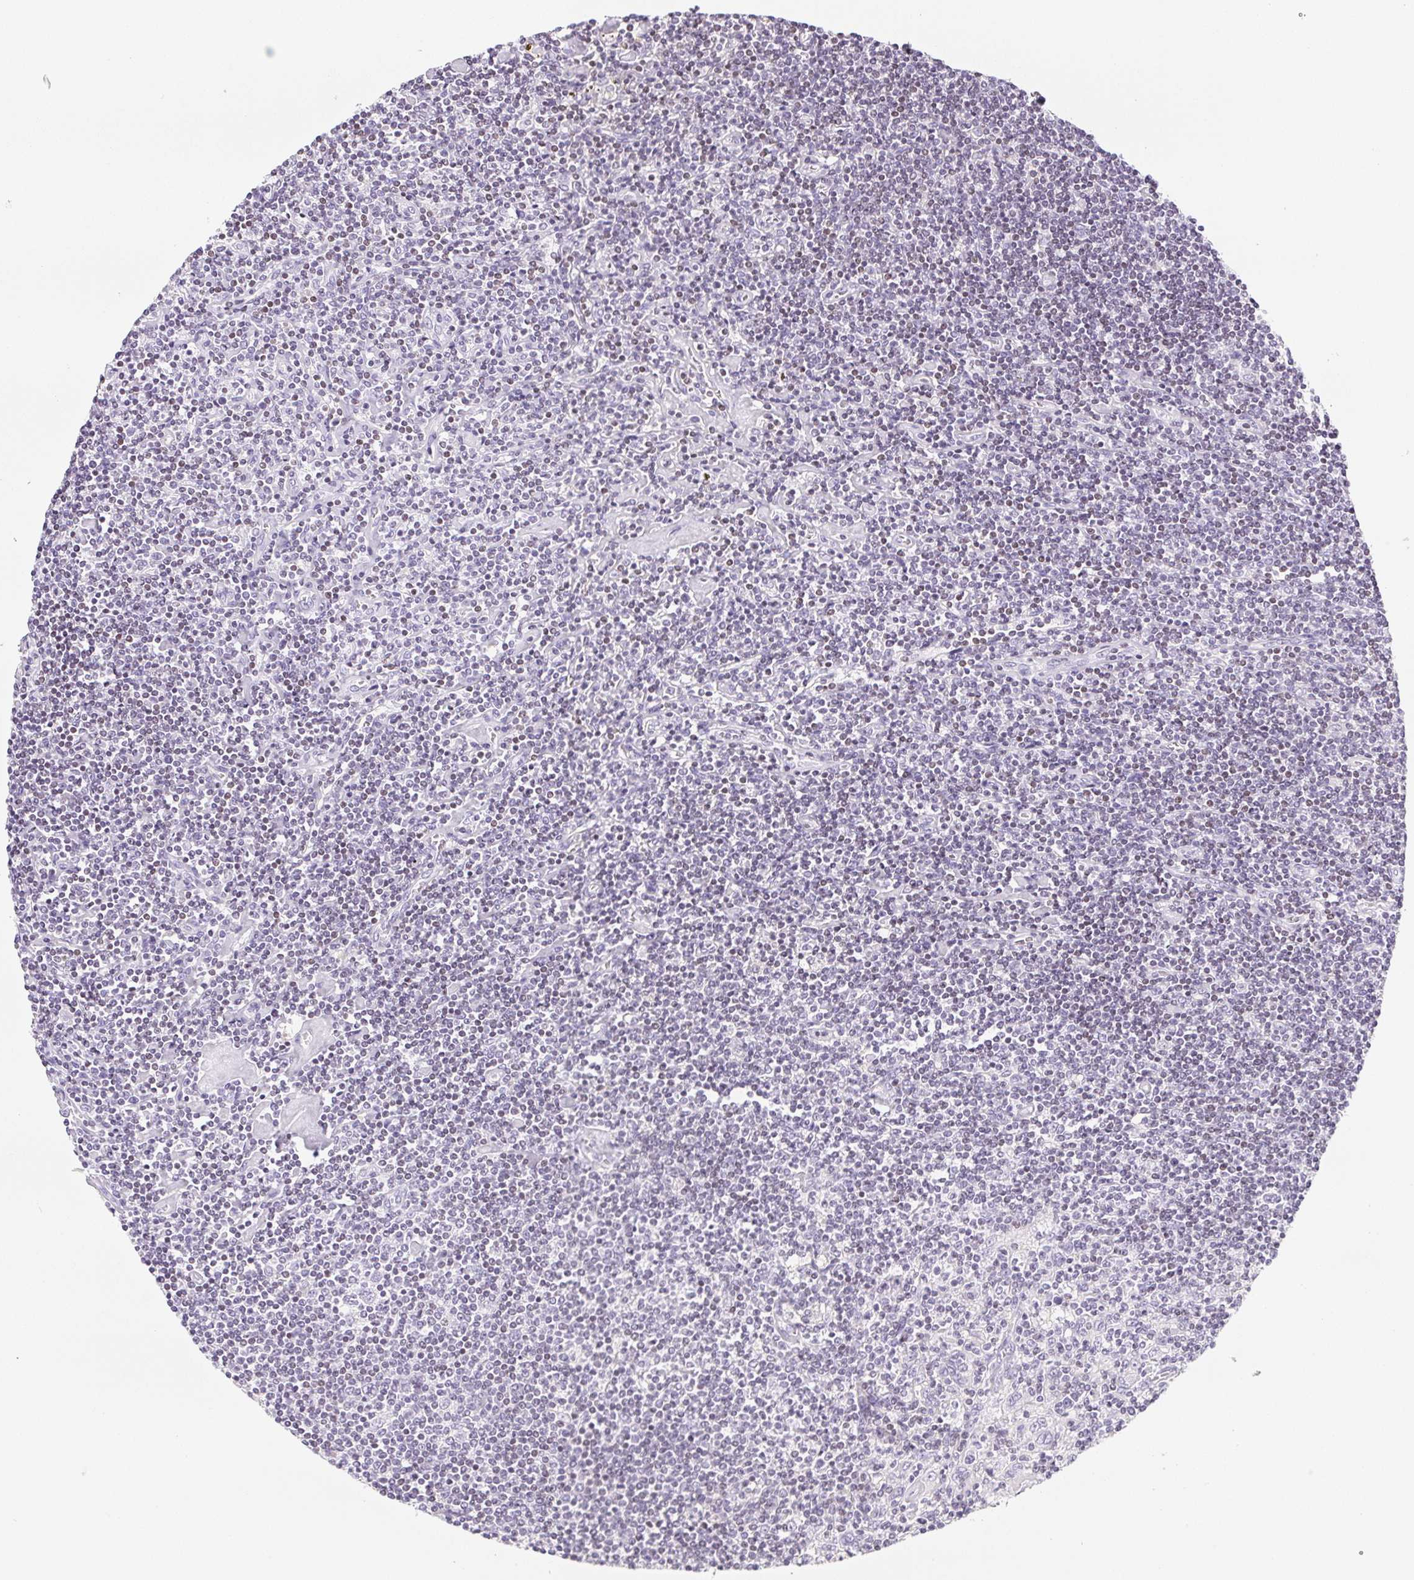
{"staining": {"intensity": "negative", "quantity": "none", "location": "none"}, "tissue": "lymphoma", "cell_type": "Tumor cells", "image_type": "cancer", "snomed": [{"axis": "morphology", "description": "Hodgkin's disease, NOS"}, {"axis": "topography", "description": "Lymph node"}], "caption": "A micrograph of lymphoma stained for a protein reveals no brown staining in tumor cells.", "gene": "BEND2", "patient": {"sex": "male", "age": 40}}